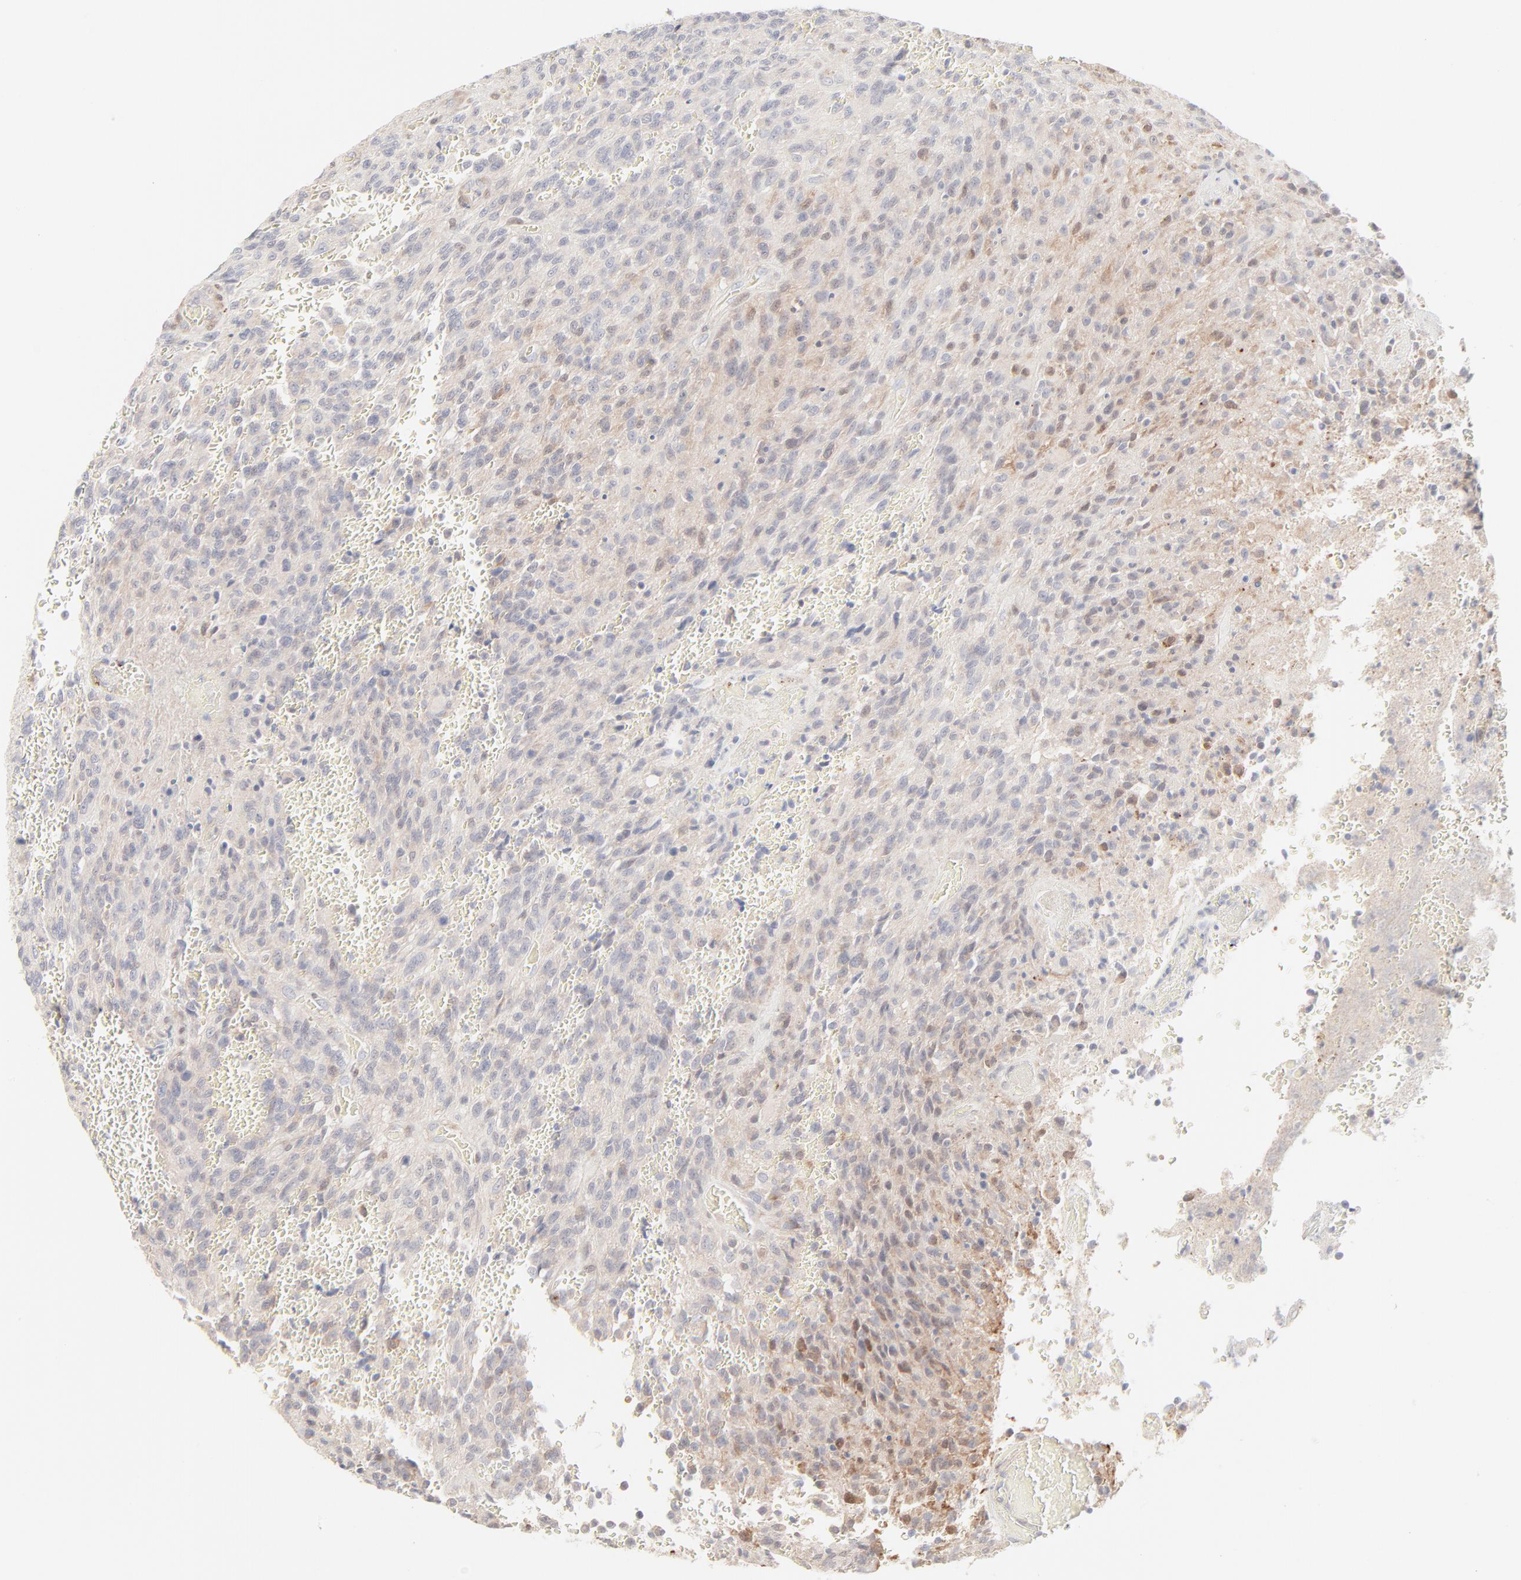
{"staining": {"intensity": "negative", "quantity": "none", "location": "none"}, "tissue": "glioma", "cell_type": "Tumor cells", "image_type": "cancer", "snomed": [{"axis": "morphology", "description": "Normal tissue, NOS"}, {"axis": "morphology", "description": "Glioma, malignant, High grade"}, {"axis": "topography", "description": "Cerebral cortex"}], "caption": "Immunohistochemistry histopathology image of malignant glioma (high-grade) stained for a protein (brown), which displays no expression in tumor cells.", "gene": "LGALS2", "patient": {"sex": "male", "age": 56}}